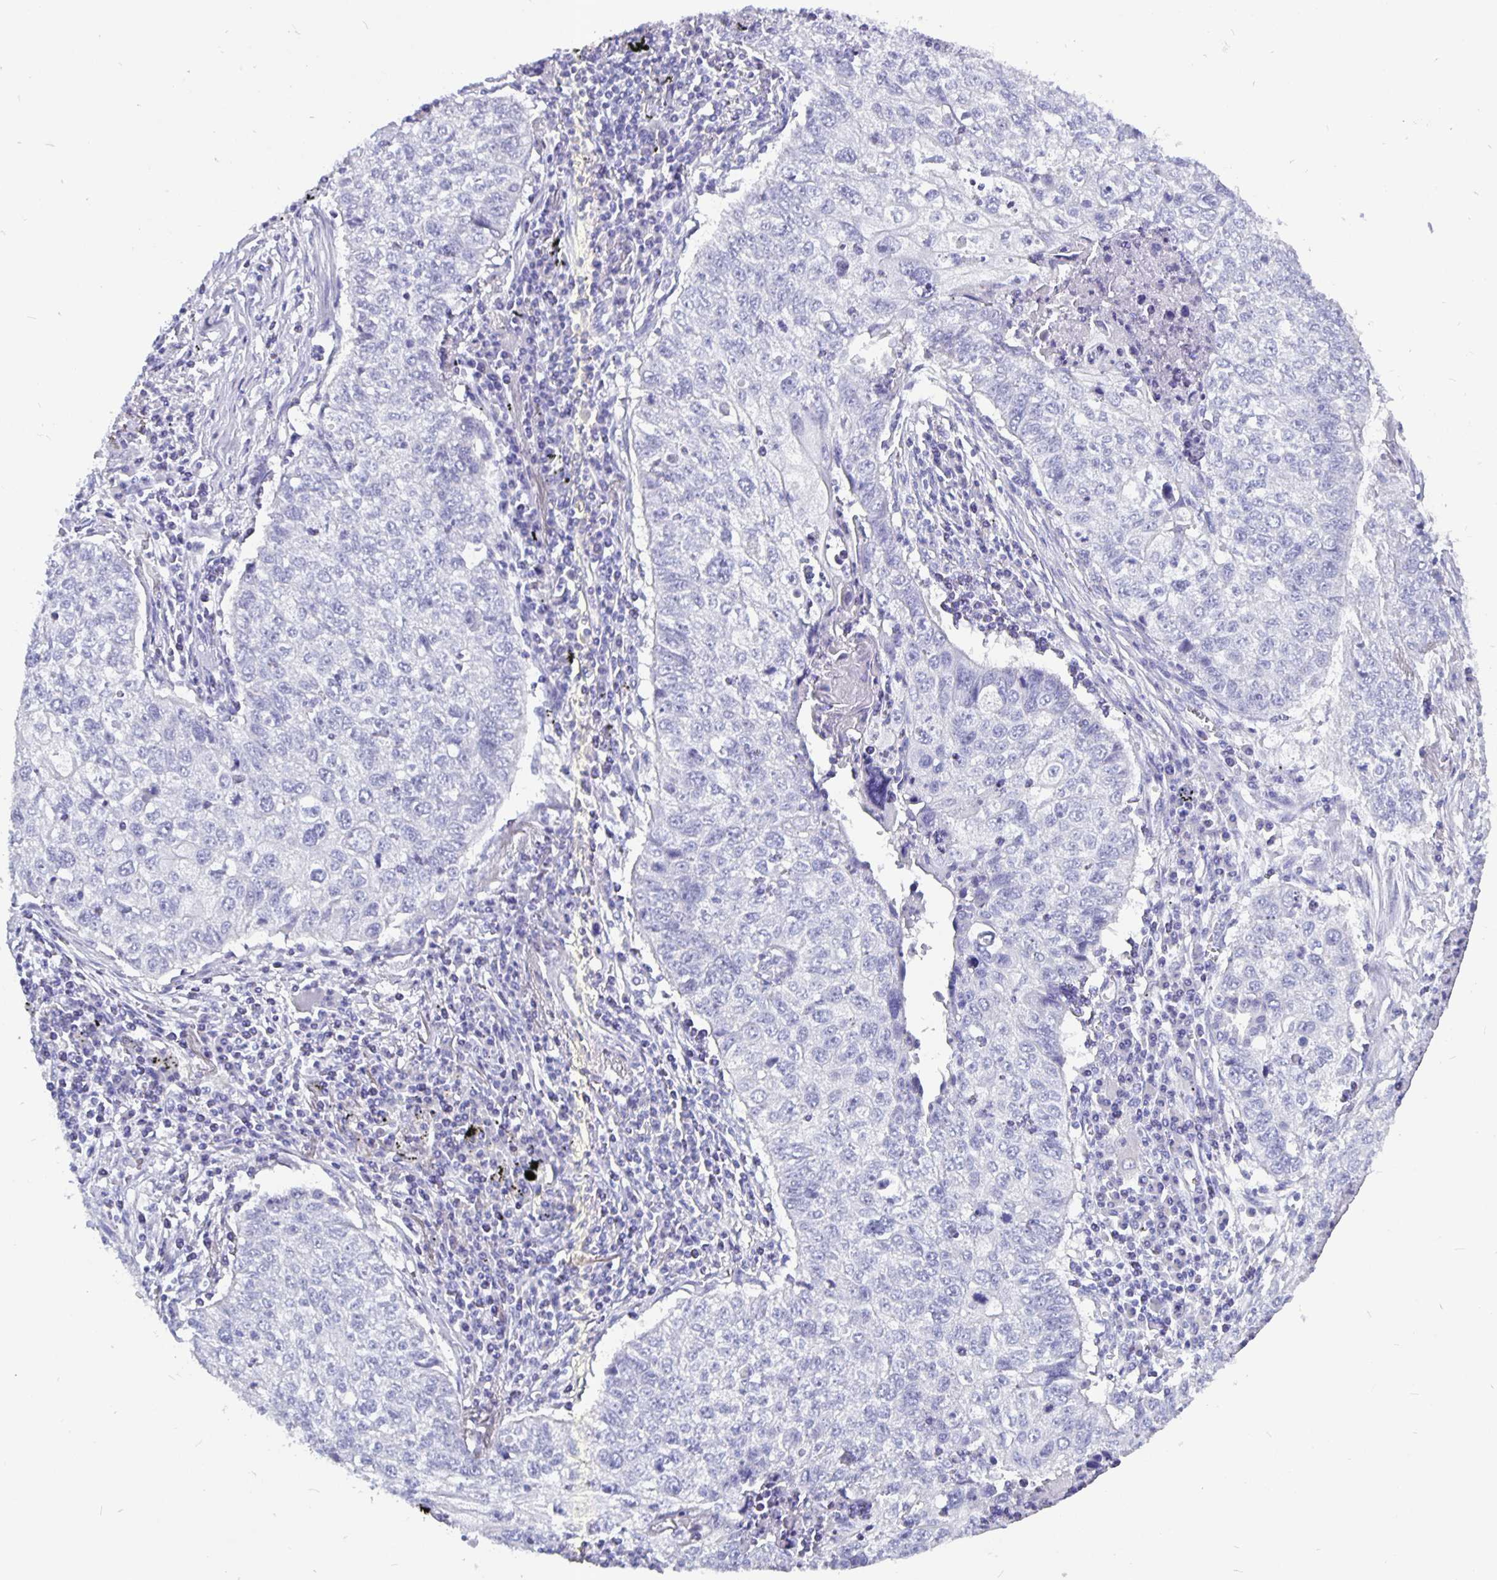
{"staining": {"intensity": "negative", "quantity": "none", "location": "none"}, "tissue": "lung cancer", "cell_type": "Tumor cells", "image_type": "cancer", "snomed": [{"axis": "morphology", "description": "Normal morphology"}, {"axis": "morphology", "description": "Aneuploidy"}, {"axis": "morphology", "description": "Squamous cell carcinoma, NOS"}, {"axis": "topography", "description": "Lymph node"}, {"axis": "topography", "description": "Lung"}], "caption": "Tumor cells show no significant expression in aneuploidy (lung).", "gene": "ODF3B", "patient": {"sex": "female", "age": 76}}